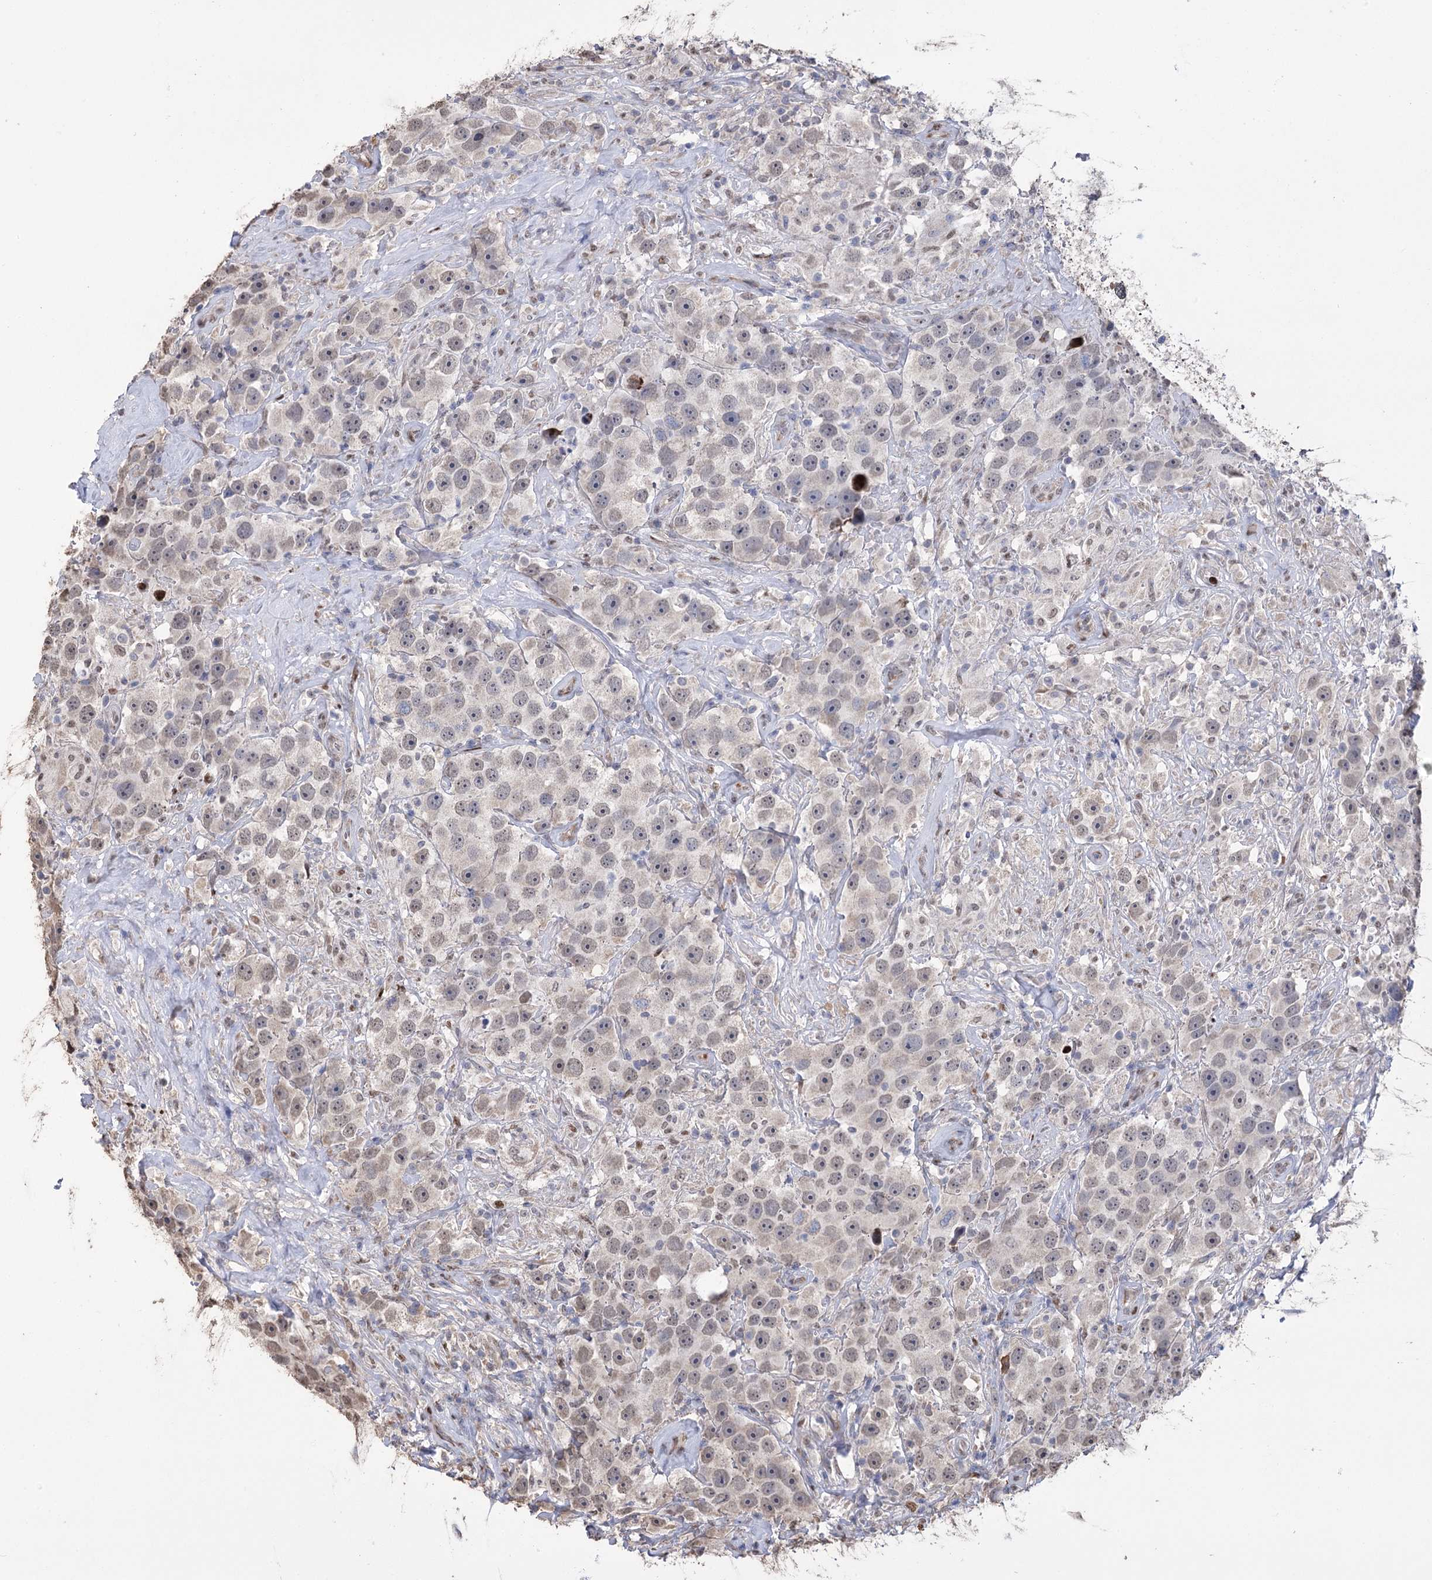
{"staining": {"intensity": "weak", "quantity": "<25%", "location": "cytoplasmic/membranous"}, "tissue": "testis cancer", "cell_type": "Tumor cells", "image_type": "cancer", "snomed": [{"axis": "morphology", "description": "Seminoma, NOS"}, {"axis": "topography", "description": "Testis"}], "caption": "Protein analysis of testis seminoma shows no significant staining in tumor cells.", "gene": "NFU1", "patient": {"sex": "male", "age": 49}}